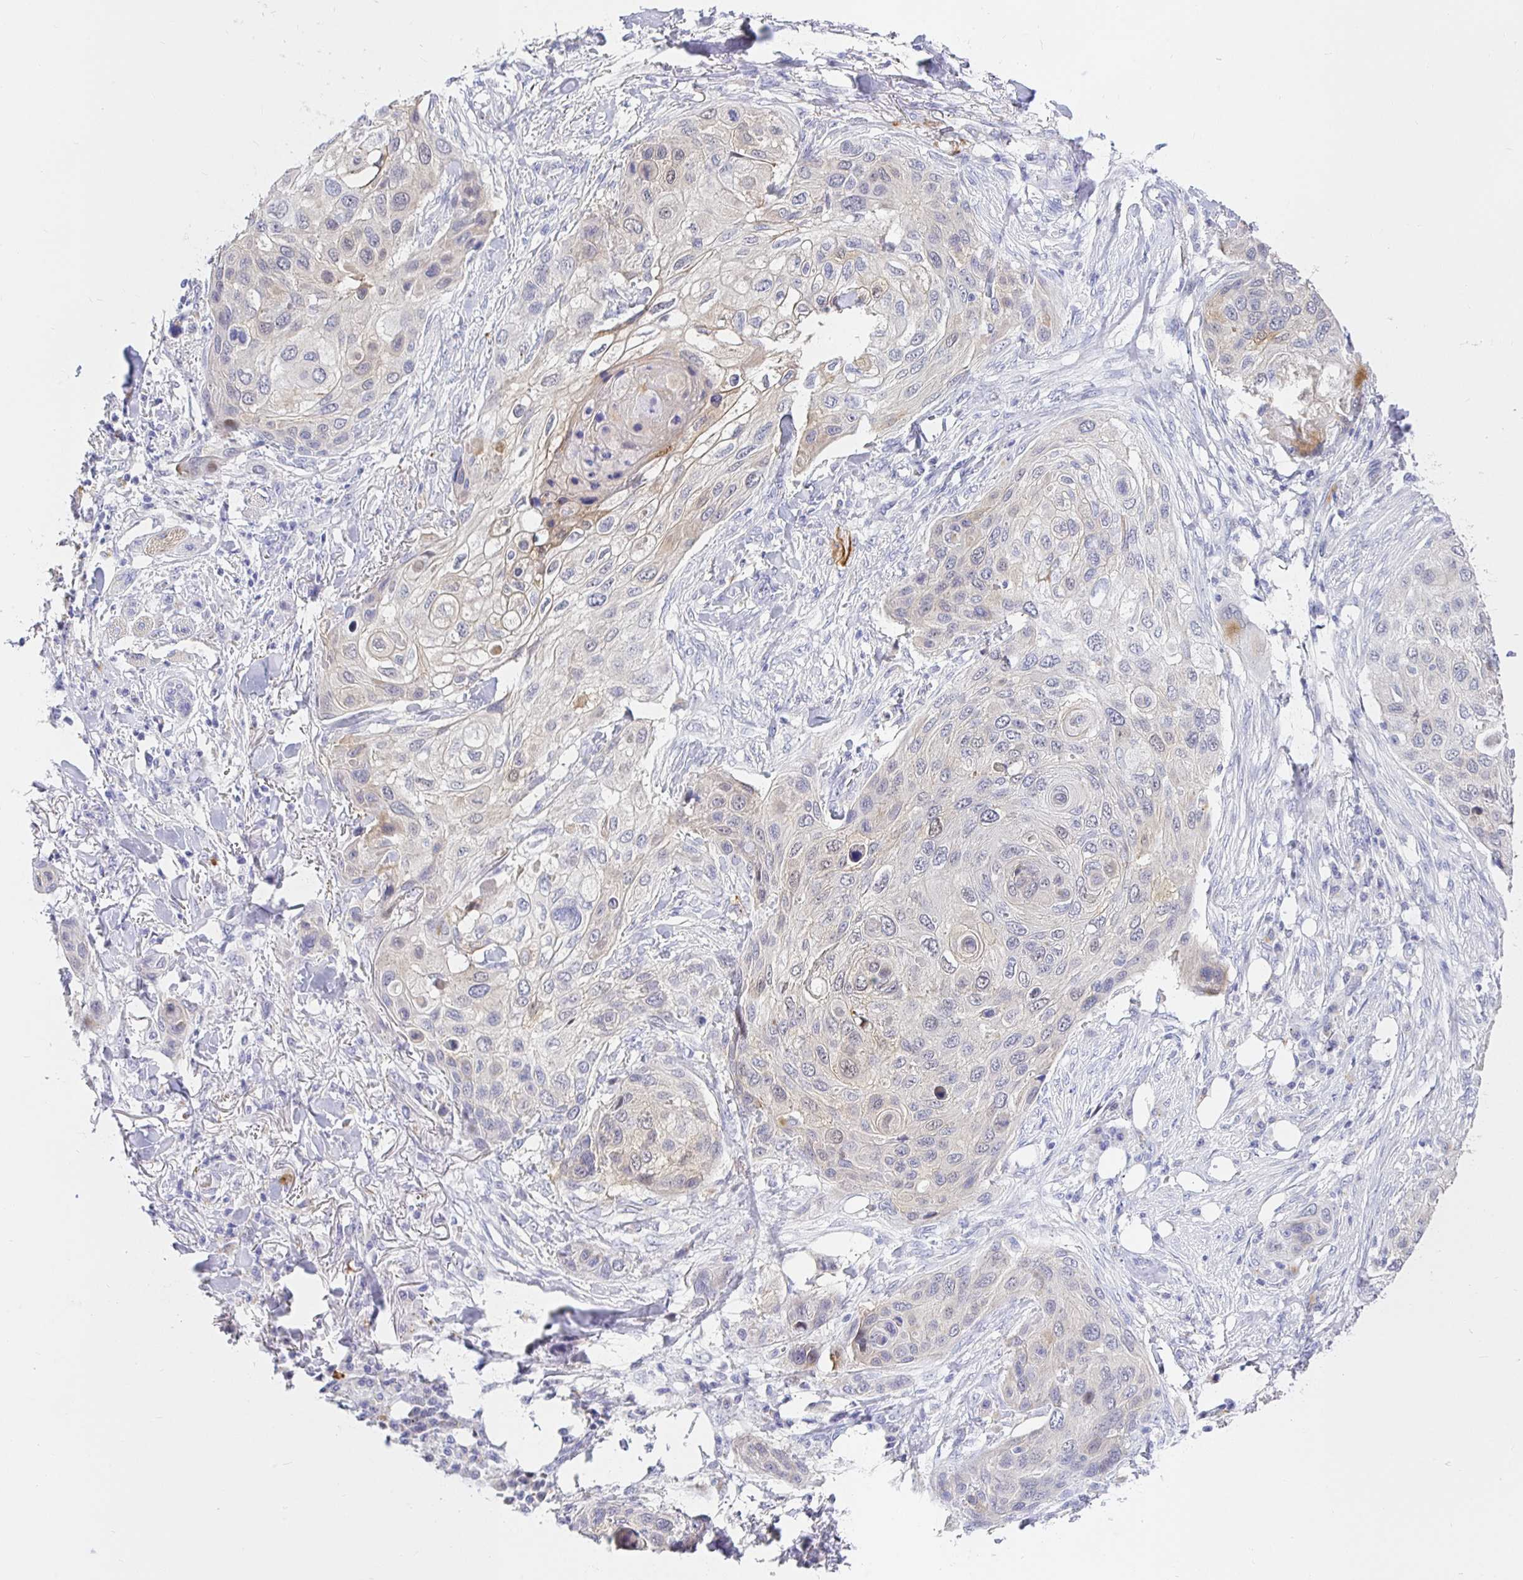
{"staining": {"intensity": "negative", "quantity": "none", "location": "none"}, "tissue": "skin cancer", "cell_type": "Tumor cells", "image_type": "cancer", "snomed": [{"axis": "morphology", "description": "Squamous cell carcinoma, NOS"}, {"axis": "topography", "description": "Skin"}], "caption": "Immunohistochemistry (IHC) of squamous cell carcinoma (skin) displays no expression in tumor cells.", "gene": "KBTBD13", "patient": {"sex": "female", "age": 87}}